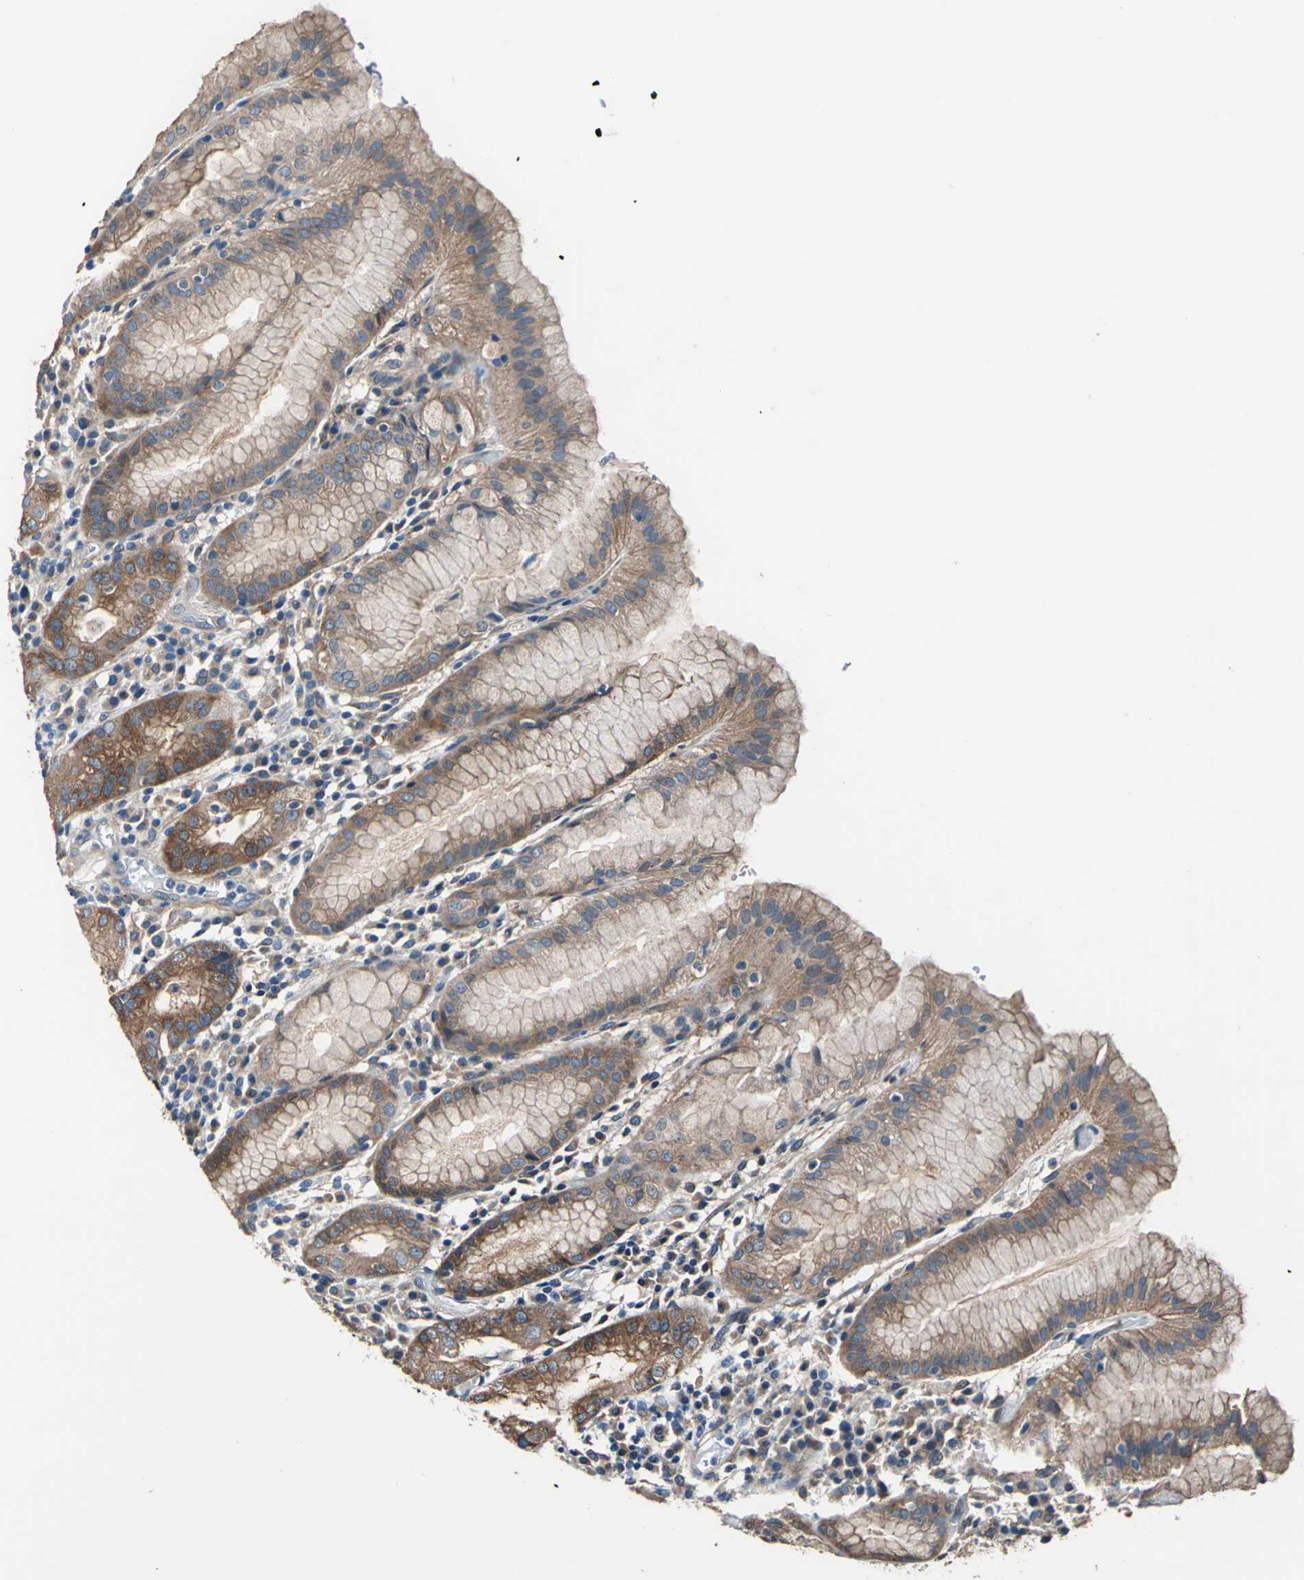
{"staining": {"intensity": "strong", "quantity": ">75%", "location": "cytoplasmic/membranous"}, "tissue": "stomach", "cell_type": "Glandular cells", "image_type": "normal", "snomed": [{"axis": "morphology", "description": "Normal tissue, NOS"}, {"axis": "topography", "description": "Stomach"}, {"axis": "topography", "description": "Stomach, lower"}], "caption": "Unremarkable stomach displays strong cytoplasmic/membranous staining in approximately >75% of glandular cells.", "gene": "CDC42EP1", "patient": {"sex": "female", "age": 75}}